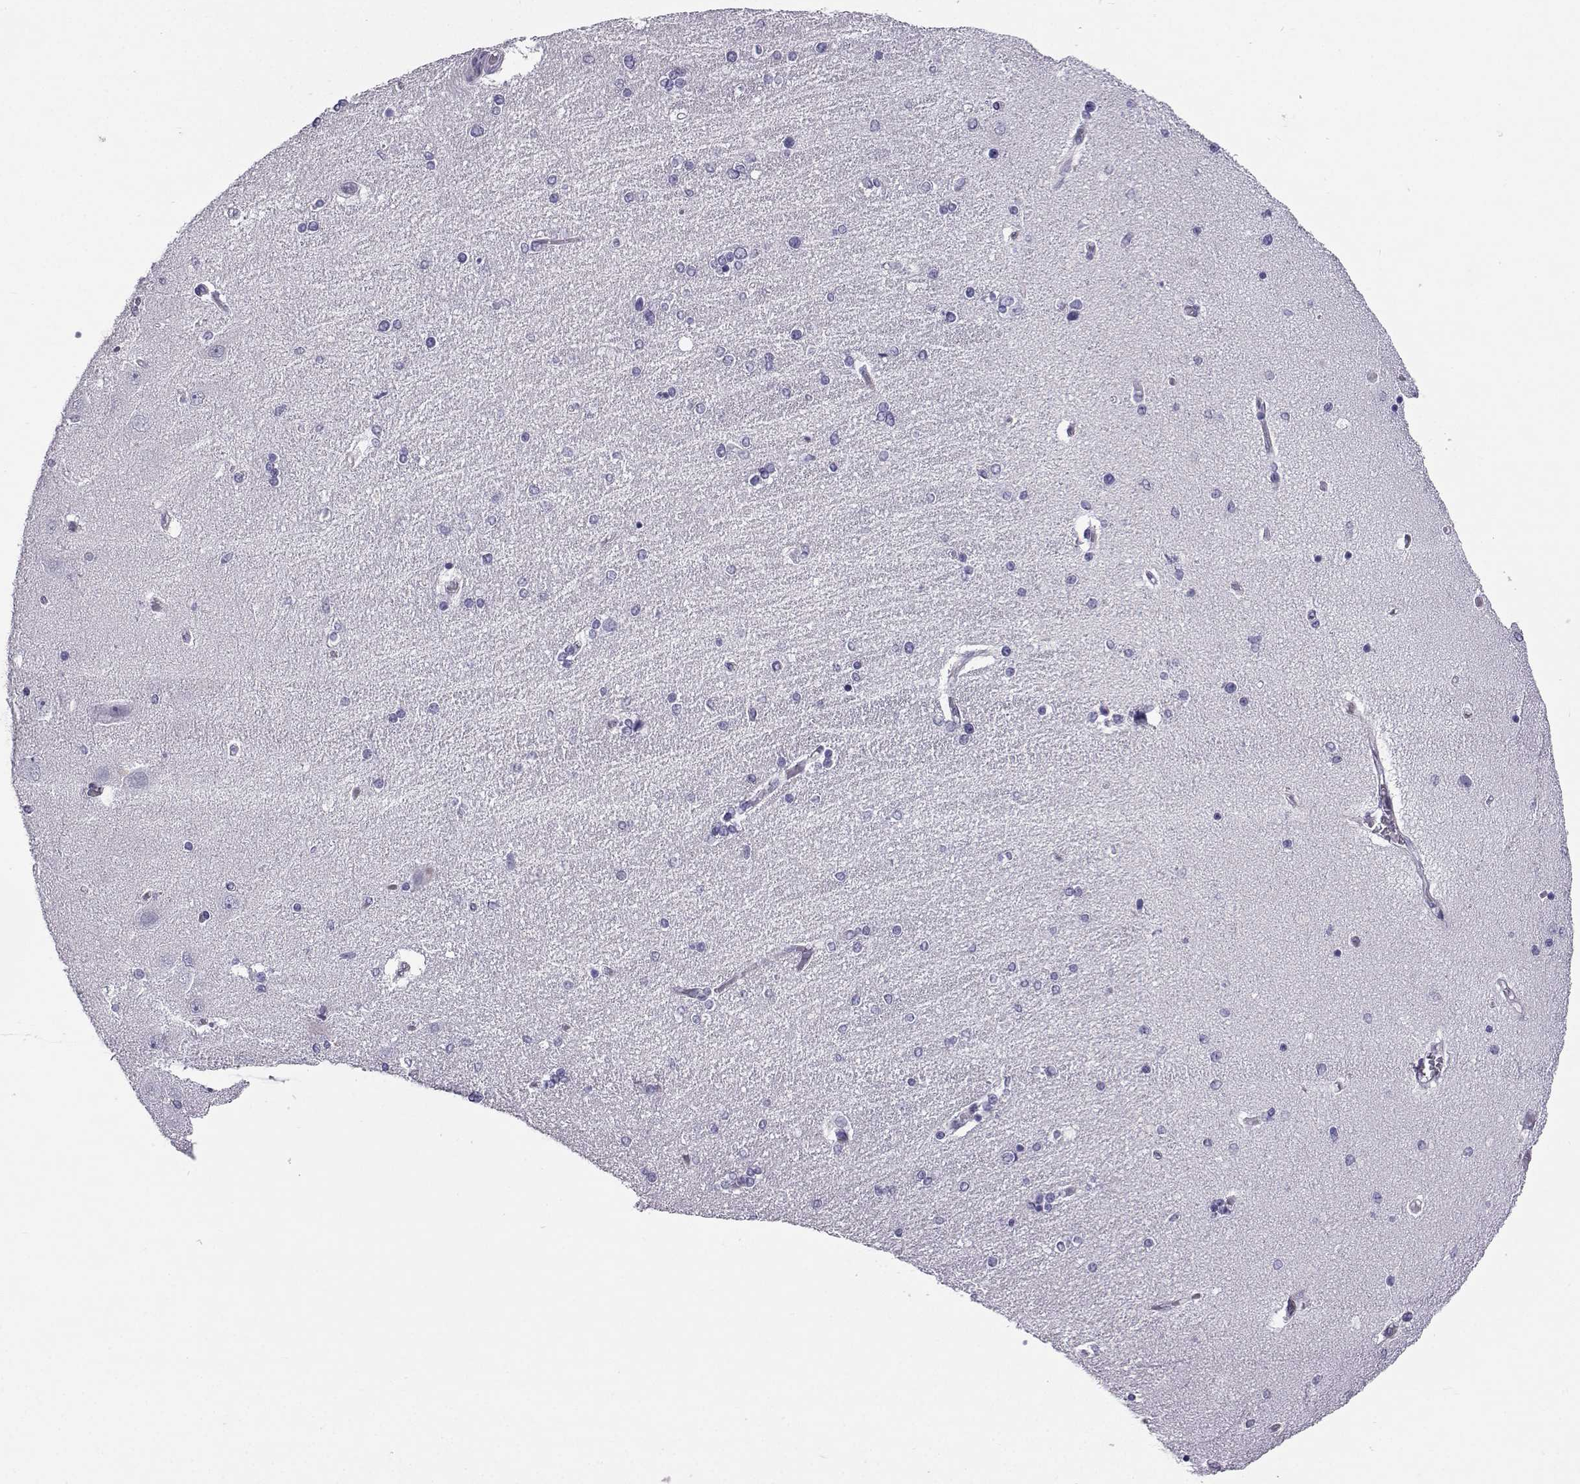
{"staining": {"intensity": "negative", "quantity": "none", "location": "none"}, "tissue": "hippocampus", "cell_type": "Glial cells", "image_type": "normal", "snomed": [{"axis": "morphology", "description": "Normal tissue, NOS"}, {"axis": "topography", "description": "Hippocampus"}], "caption": "Immunohistochemistry (IHC) of benign hippocampus shows no staining in glial cells. Nuclei are stained in blue.", "gene": "CFAP53", "patient": {"sex": "female", "age": 54}}